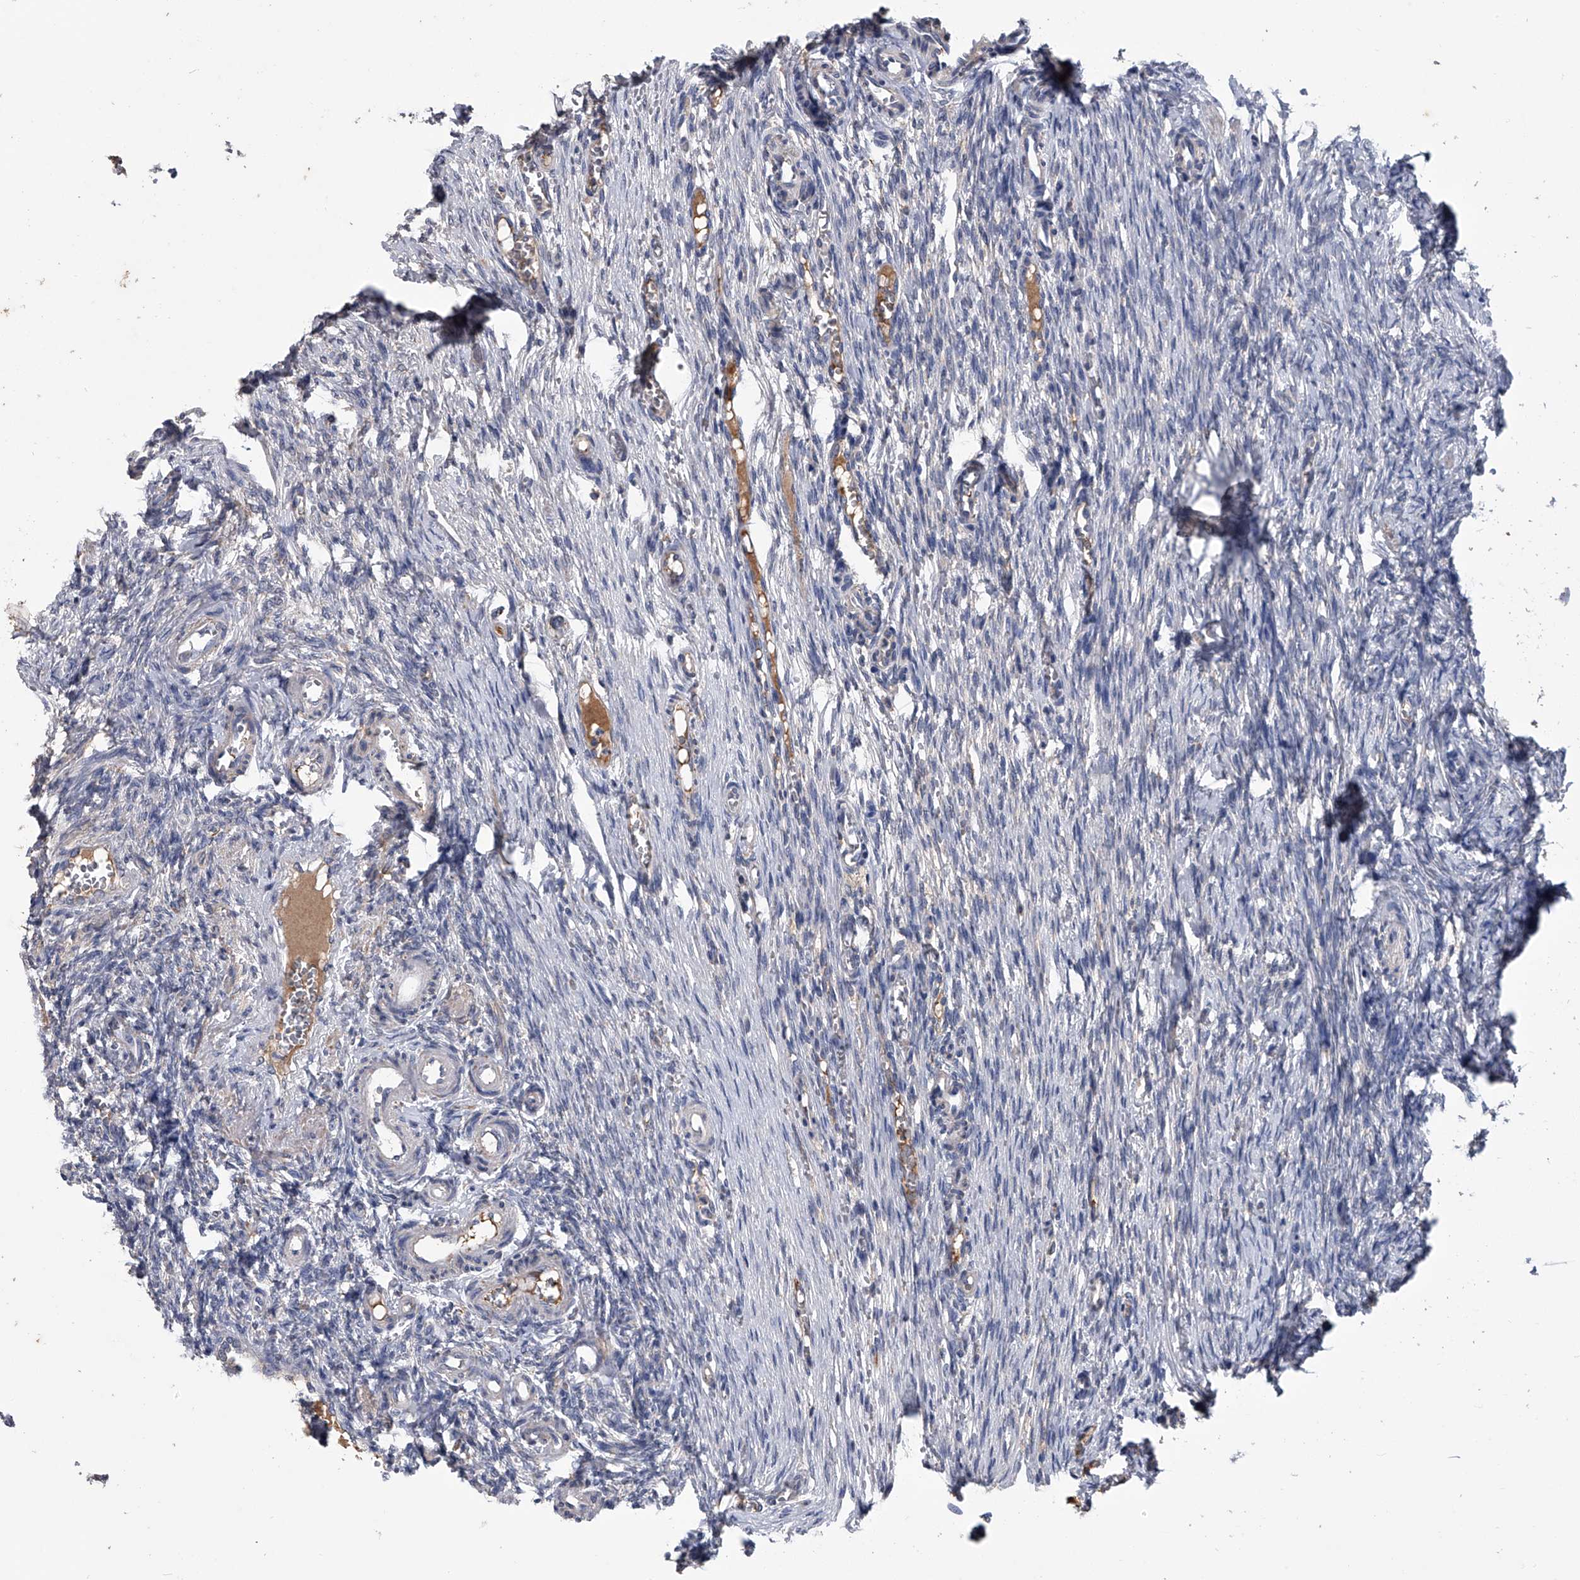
{"staining": {"intensity": "negative", "quantity": "none", "location": "none"}, "tissue": "ovary", "cell_type": "Ovarian stroma cells", "image_type": "normal", "snomed": [{"axis": "morphology", "description": "Adenocarcinoma, NOS"}, {"axis": "topography", "description": "Endometrium"}], "caption": "Immunohistochemistry (IHC) micrograph of benign ovary stained for a protein (brown), which exhibits no staining in ovarian stroma cells.", "gene": "OAT", "patient": {"sex": "female", "age": 32}}